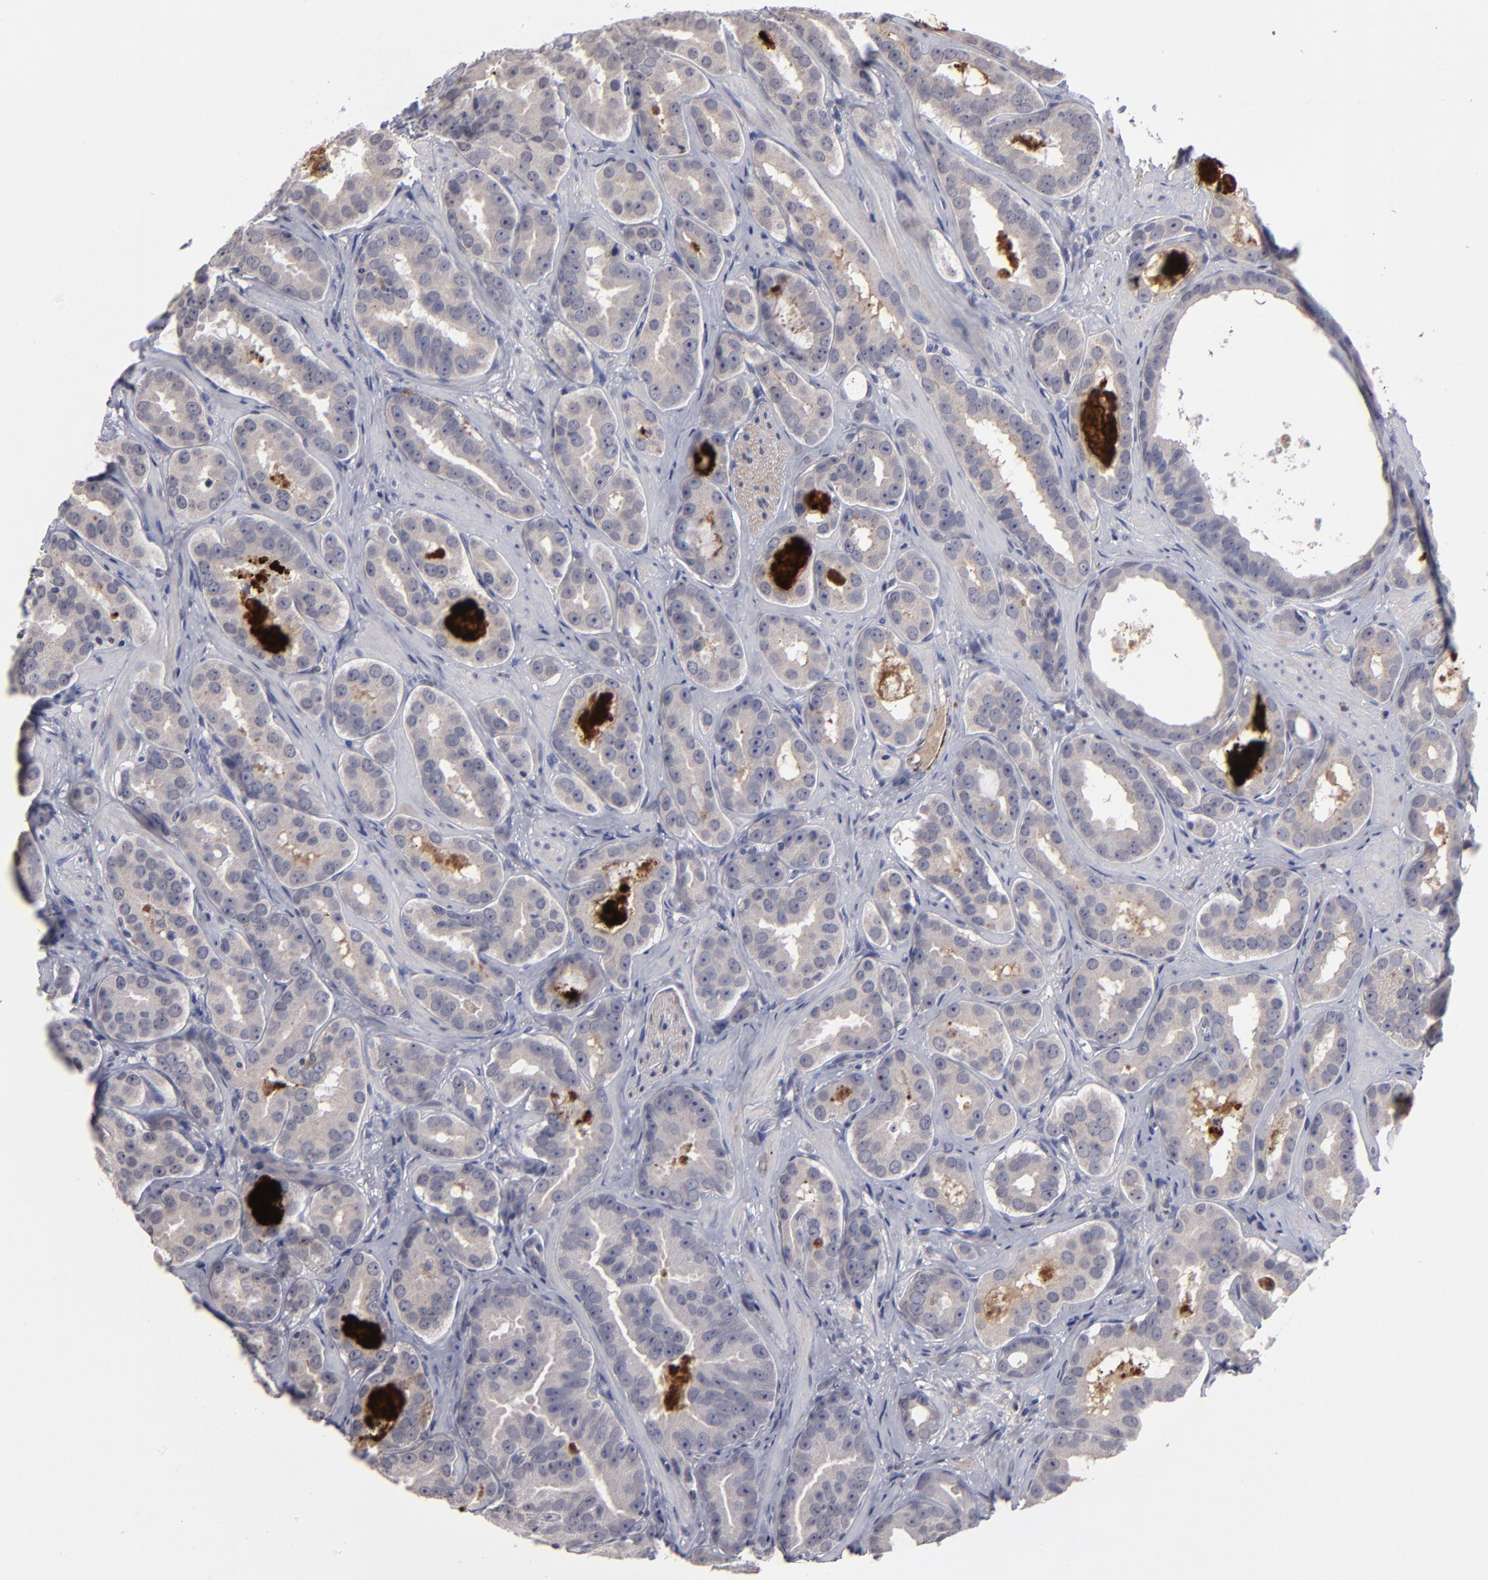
{"staining": {"intensity": "weak", "quantity": "<25%", "location": "cytoplasmic/membranous"}, "tissue": "prostate cancer", "cell_type": "Tumor cells", "image_type": "cancer", "snomed": [{"axis": "morphology", "description": "Adenocarcinoma, Low grade"}, {"axis": "topography", "description": "Prostate"}], "caption": "Immunohistochemistry photomicrograph of human prostate cancer stained for a protein (brown), which displays no staining in tumor cells. (DAB (3,3'-diaminobenzidine) IHC visualized using brightfield microscopy, high magnification).", "gene": "GPM6B", "patient": {"sex": "male", "age": 59}}